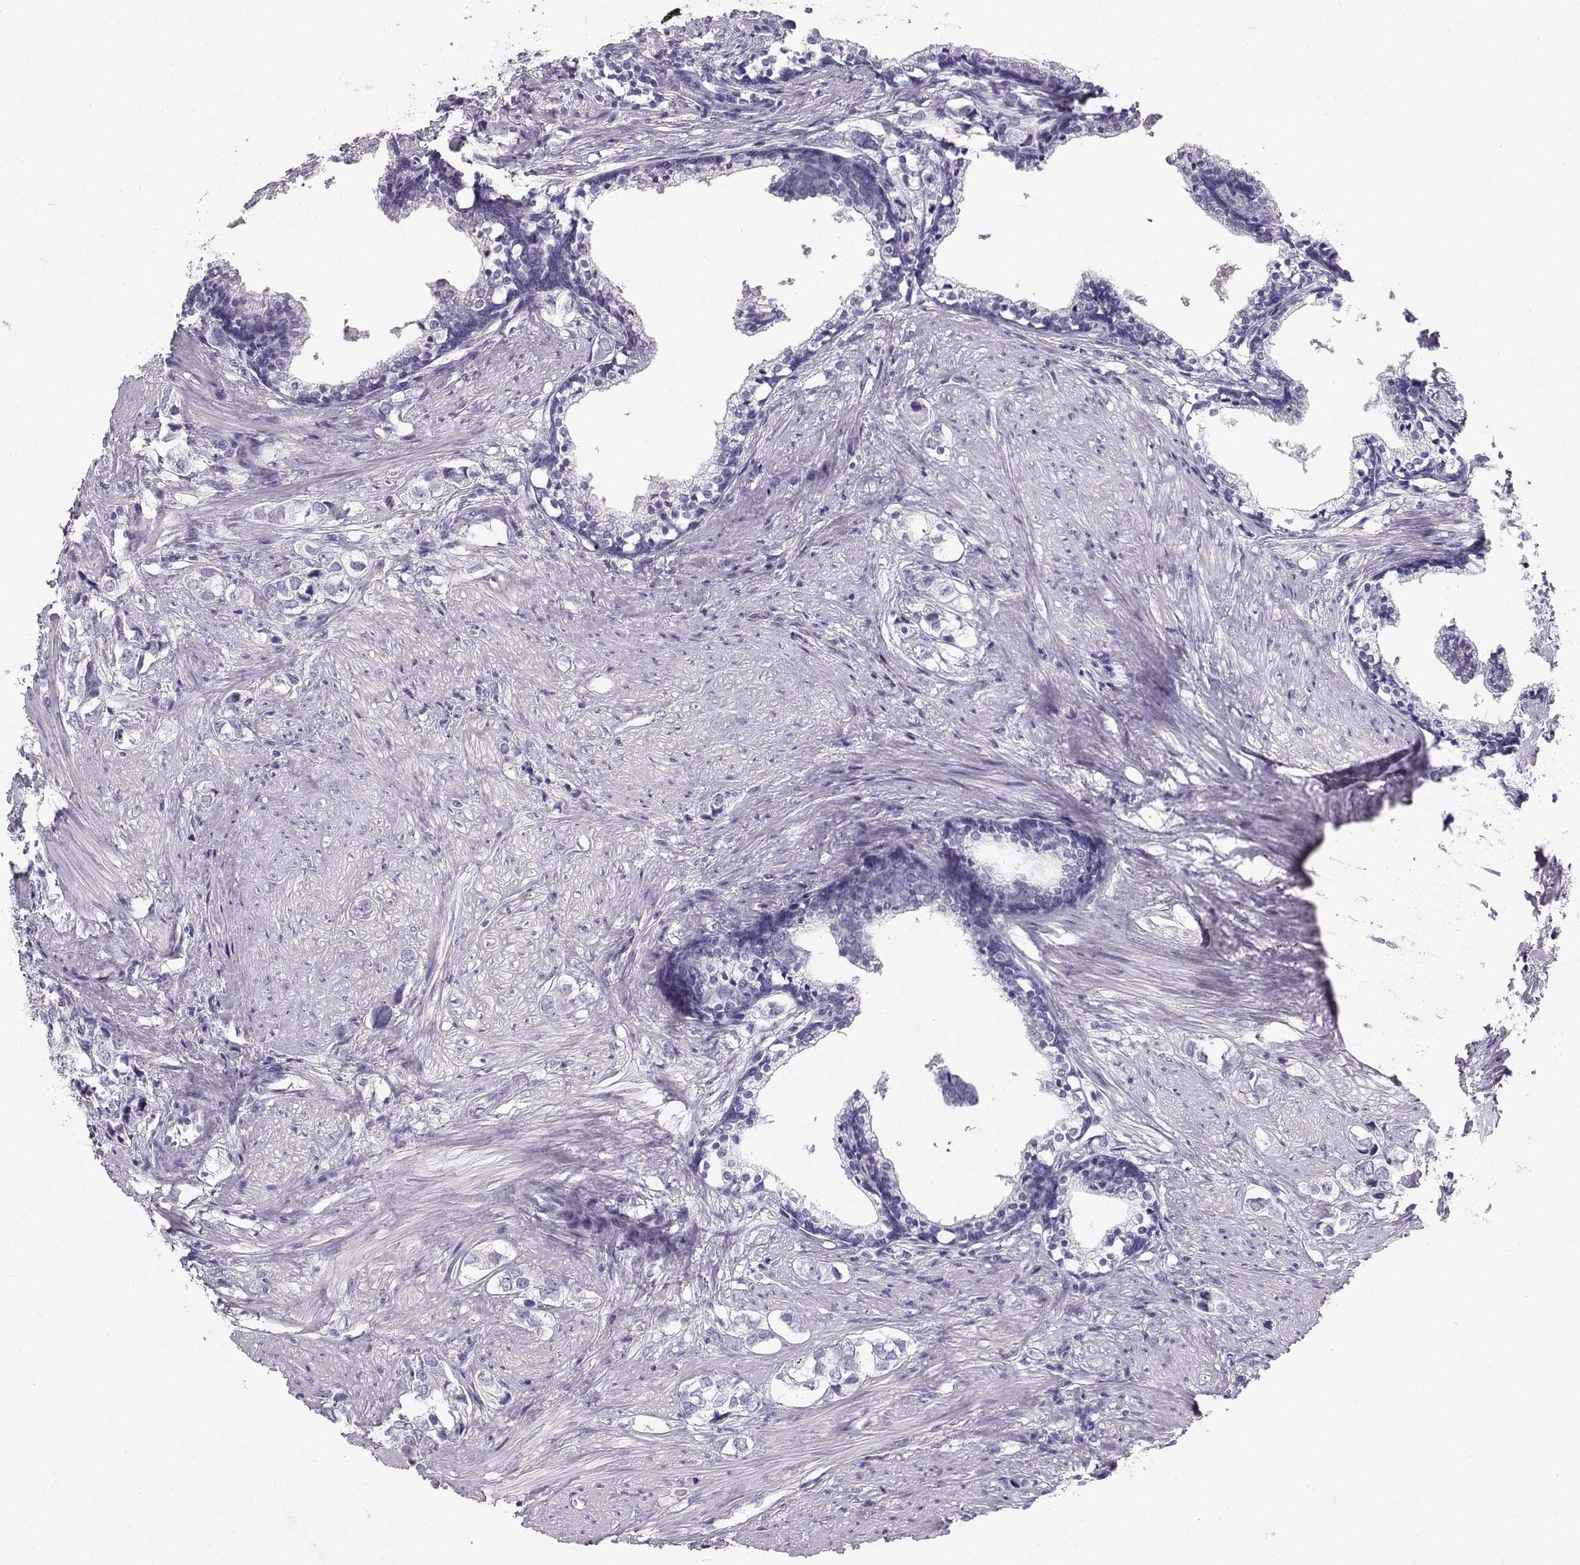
{"staining": {"intensity": "negative", "quantity": "none", "location": "none"}, "tissue": "prostate cancer", "cell_type": "Tumor cells", "image_type": "cancer", "snomed": [{"axis": "morphology", "description": "Adenocarcinoma, NOS"}, {"axis": "topography", "description": "Prostate and seminal vesicle, NOS"}], "caption": "Human prostate cancer (adenocarcinoma) stained for a protein using immunohistochemistry reveals no expression in tumor cells.", "gene": "IQCD", "patient": {"sex": "male", "age": 63}}